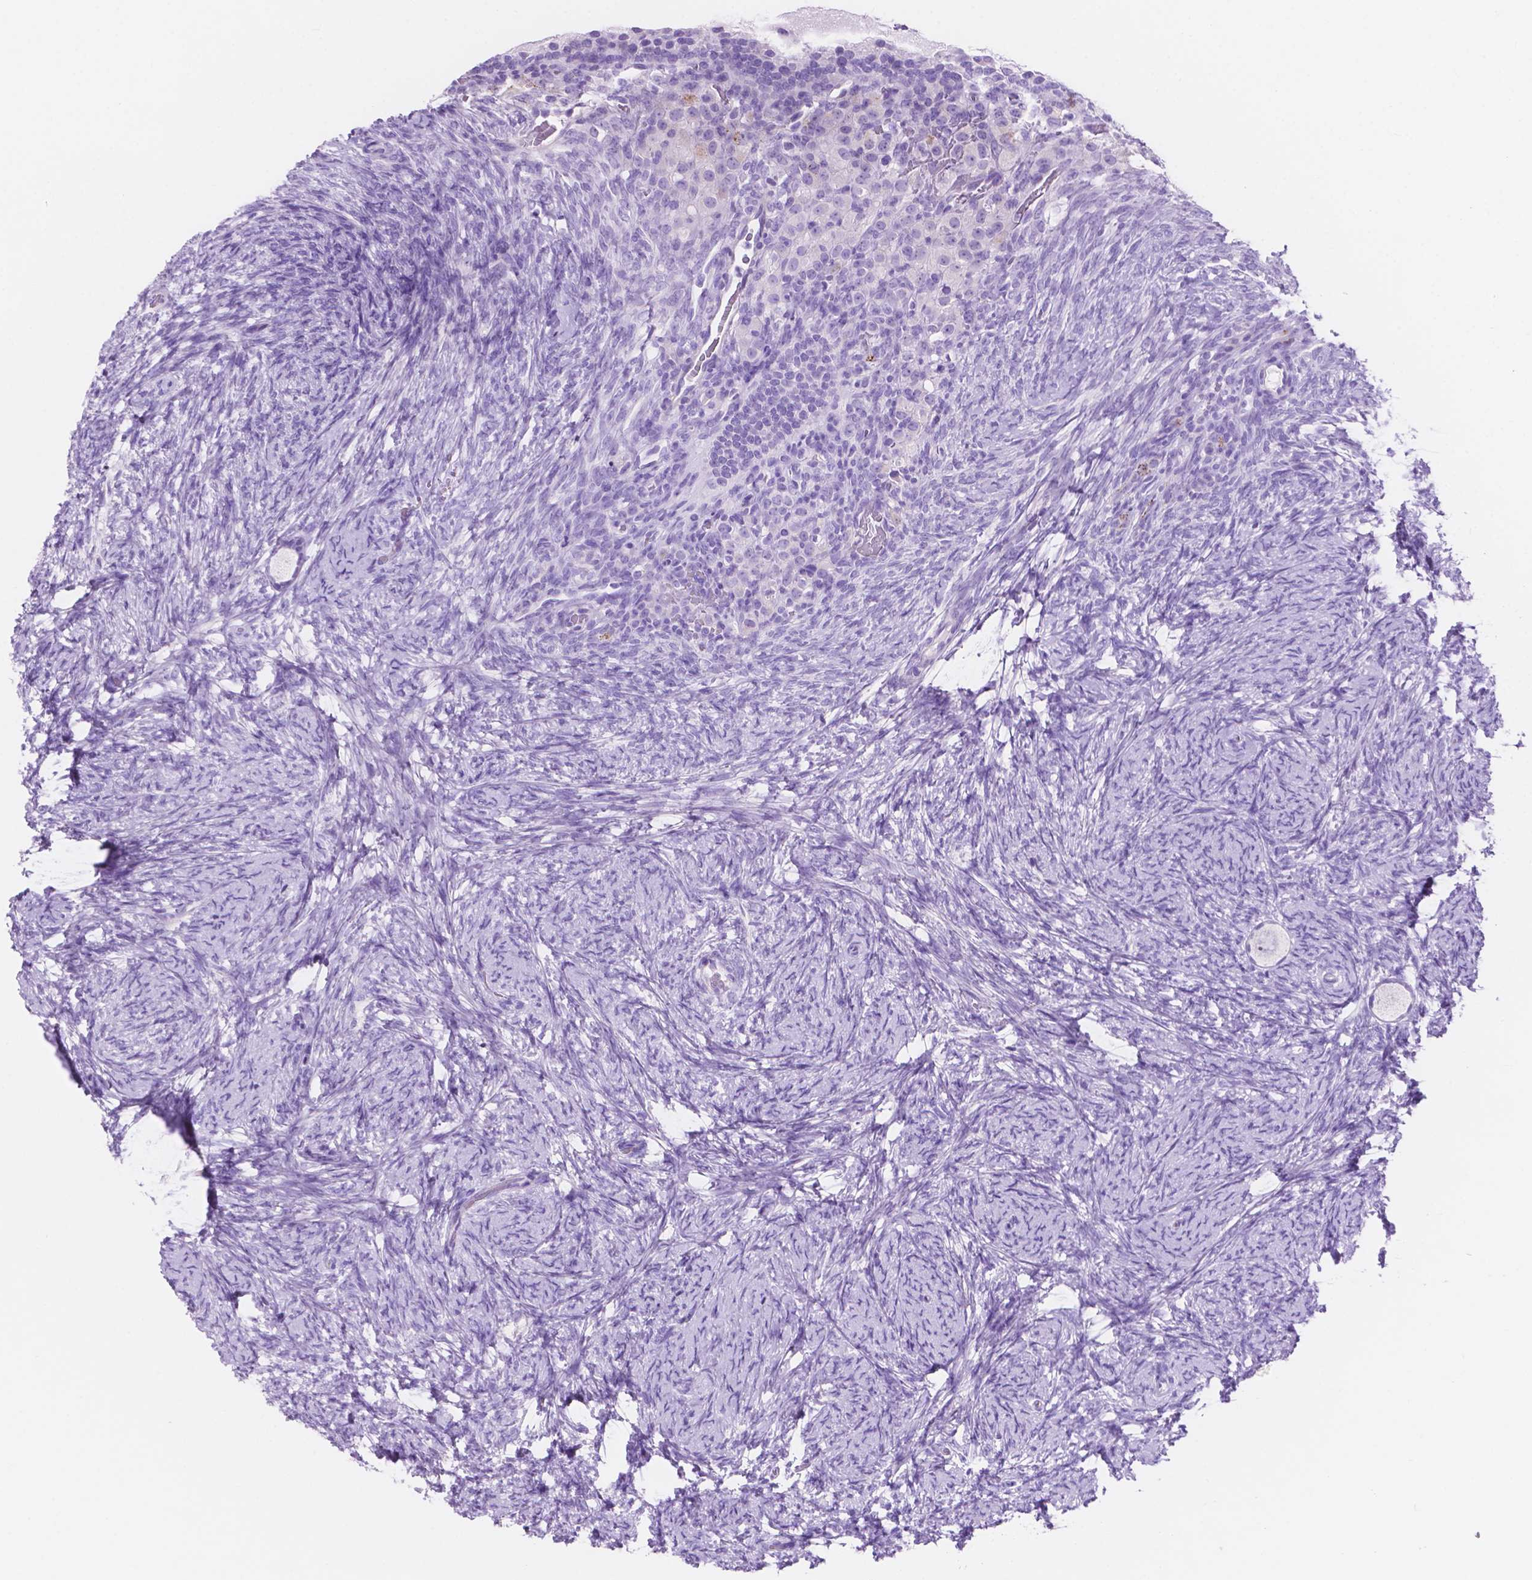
{"staining": {"intensity": "negative", "quantity": "none", "location": "none"}, "tissue": "ovary", "cell_type": "Follicle cells", "image_type": "normal", "snomed": [{"axis": "morphology", "description": "Normal tissue, NOS"}, {"axis": "topography", "description": "Ovary"}], "caption": "Human ovary stained for a protein using IHC exhibits no expression in follicle cells.", "gene": "IGFN1", "patient": {"sex": "female", "age": 34}}